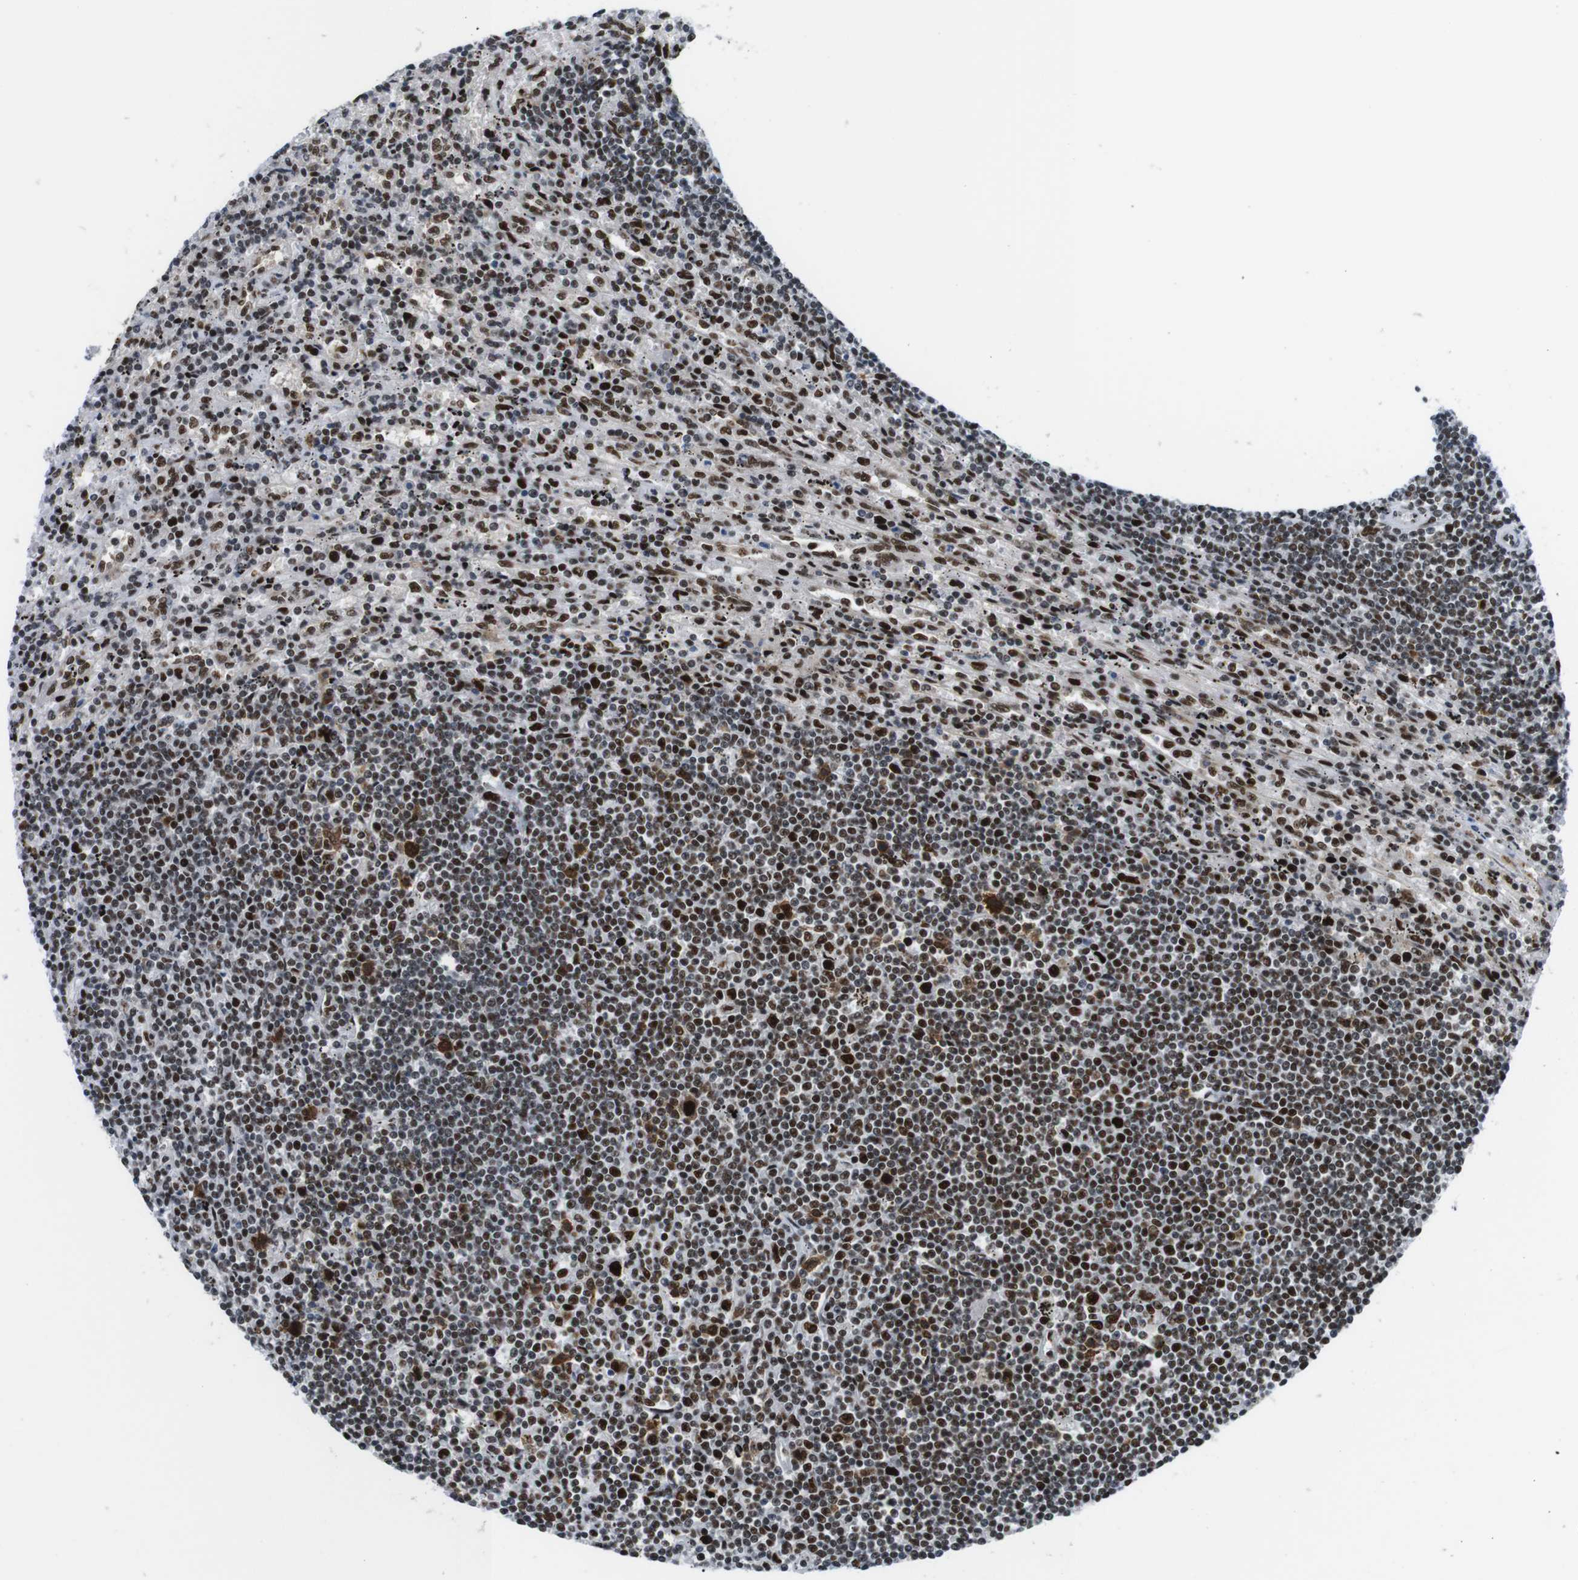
{"staining": {"intensity": "strong", "quantity": "25%-75%", "location": "nuclear"}, "tissue": "lymphoma", "cell_type": "Tumor cells", "image_type": "cancer", "snomed": [{"axis": "morphology", "description": "Malignant lymphoma, non-Hodgkin's type, Low grade"}, {"axis": "topography", "description": "Spleen"}], "caption": "Immunohistochemical staining of human malignant lymphoma, non-Hodgkin's type (low-grade) demonstrates high levels of strong nuclear protein expression in approximately 25%-75% of tumor cells.", "gene": "PSME3", "patient": {"sex": "male", "age": 76}}